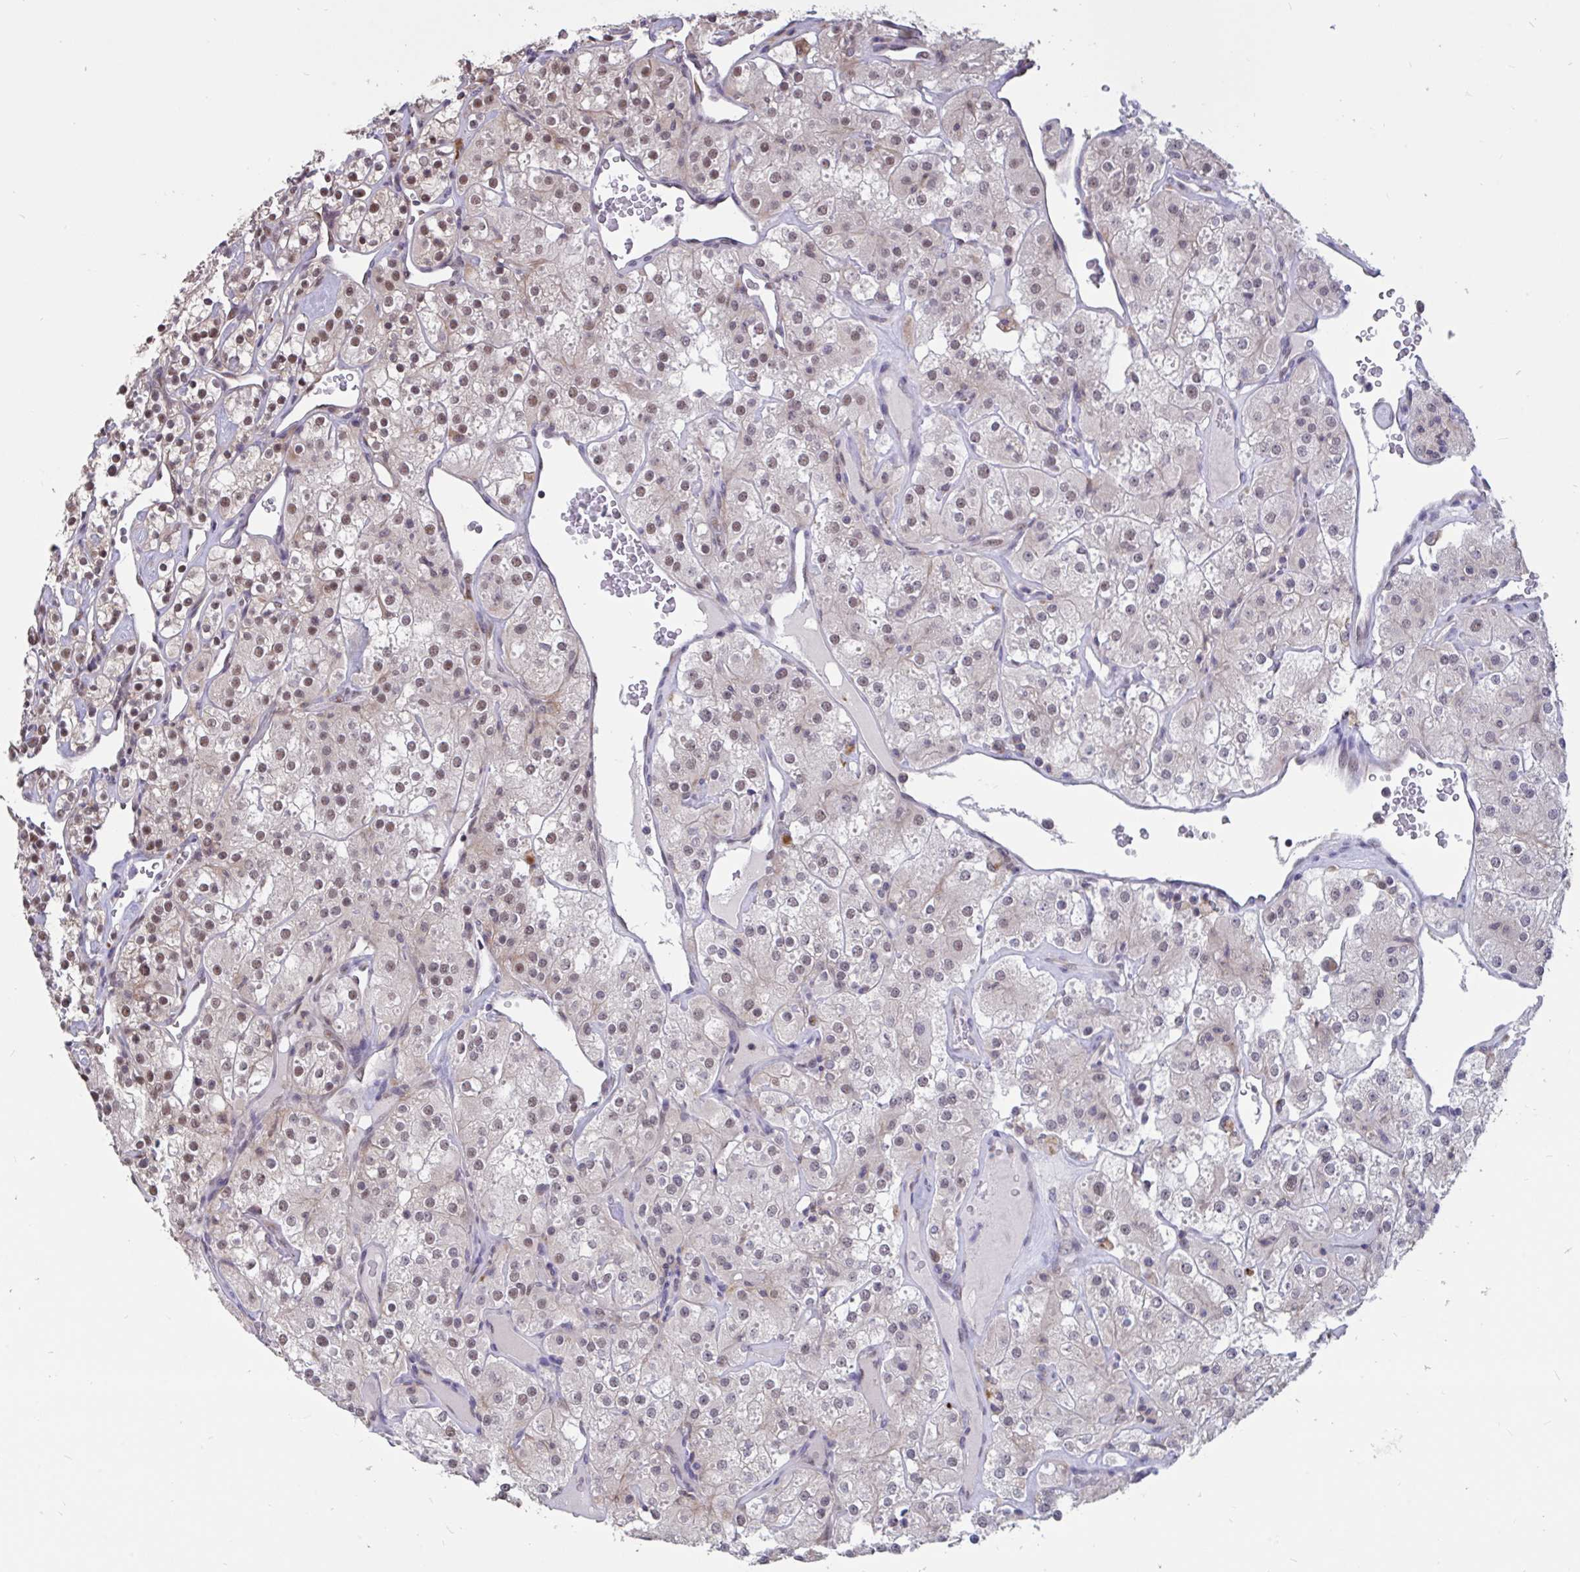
{"staining": {"intensity": "moderate", "quantity": "25%-75%", "location": "nuclear"}, "tissue": "renal cancer", "cell_type": "Tumor cells", "image_type": "cancer", "snomed": [{"axis": "morphology", "description": "Adenocarcinoma, NOS"}, {"axis": "topography", "description": "Kidney"}], "caption": "This histopathology image reveals immunohistochemistry (IHC) staining of human adenocarcinoma (renal), with medium moderate nuclear staining in approximately 25%-75% of tumor cells.", "gene": "DDX39A", "patient": {"sex": "male", "age": 77}}